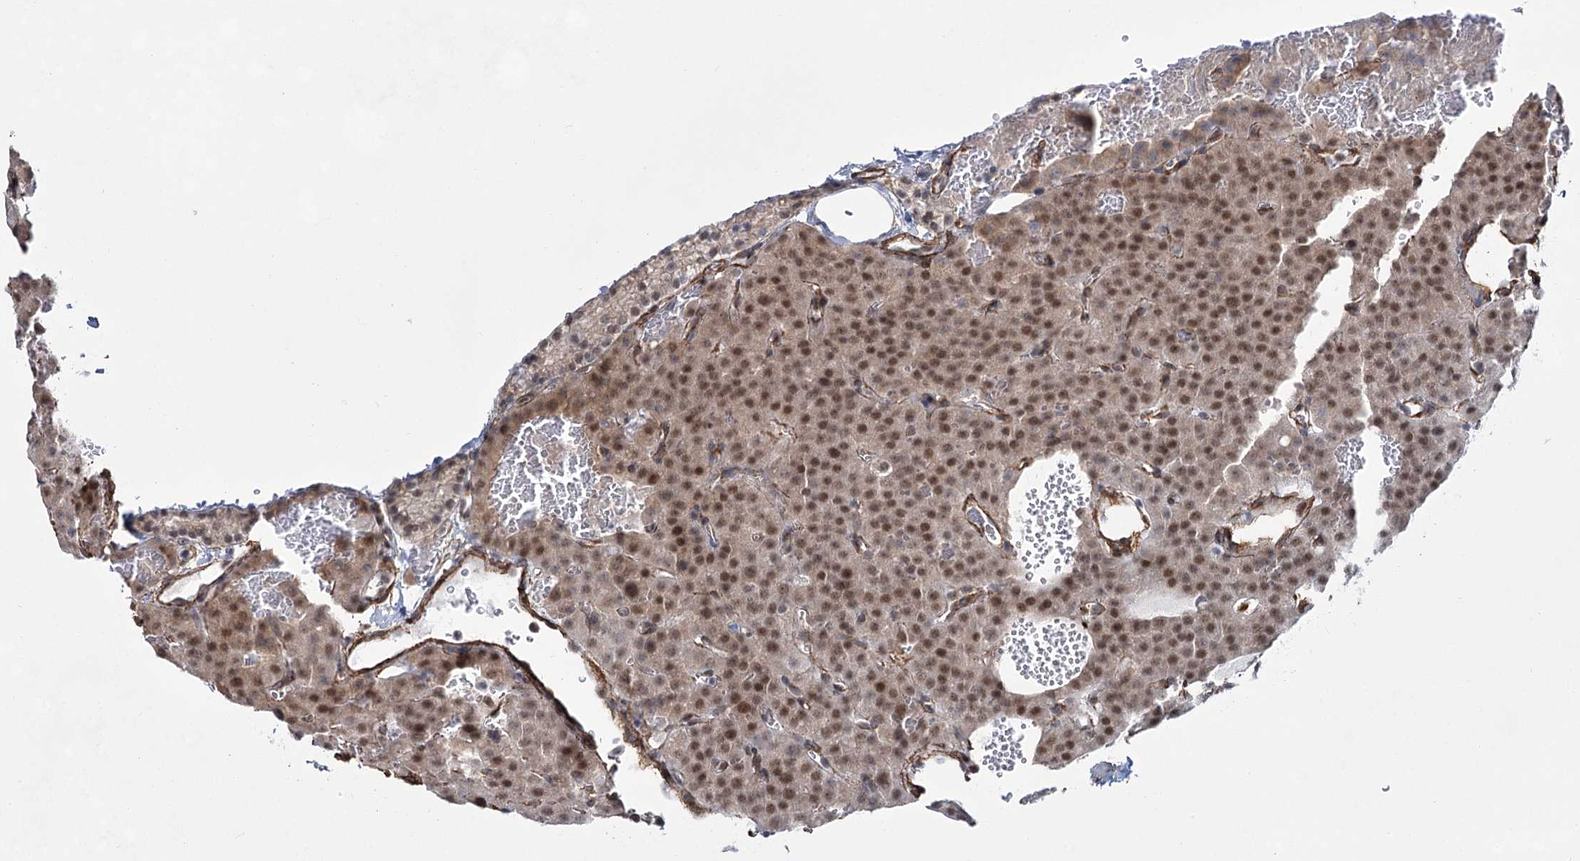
{"staining": {"intensity": "moderate", "quantity": ">75%", "location": "nuclear"}, "tissue": "parathyroid gland", "cell_type": "Glandular cells", "image_type": "normal", "snomed": [{"axis": "morphology", "description": "Normal tissue, NOS"}, {"axis": "morphology", "description": "Adenoma, NOS"}, {"axis": "topography", "description": "Parathyroid gland"}], "caption": "Immunohistochemistry (IHC) of unremarkable human parathyroid gland reveals medium levels of moderate nuclear staining in about >75% of glandular cells.", "gene": "CWF19L1", "patient": {"sex": "female", "age": 81}}